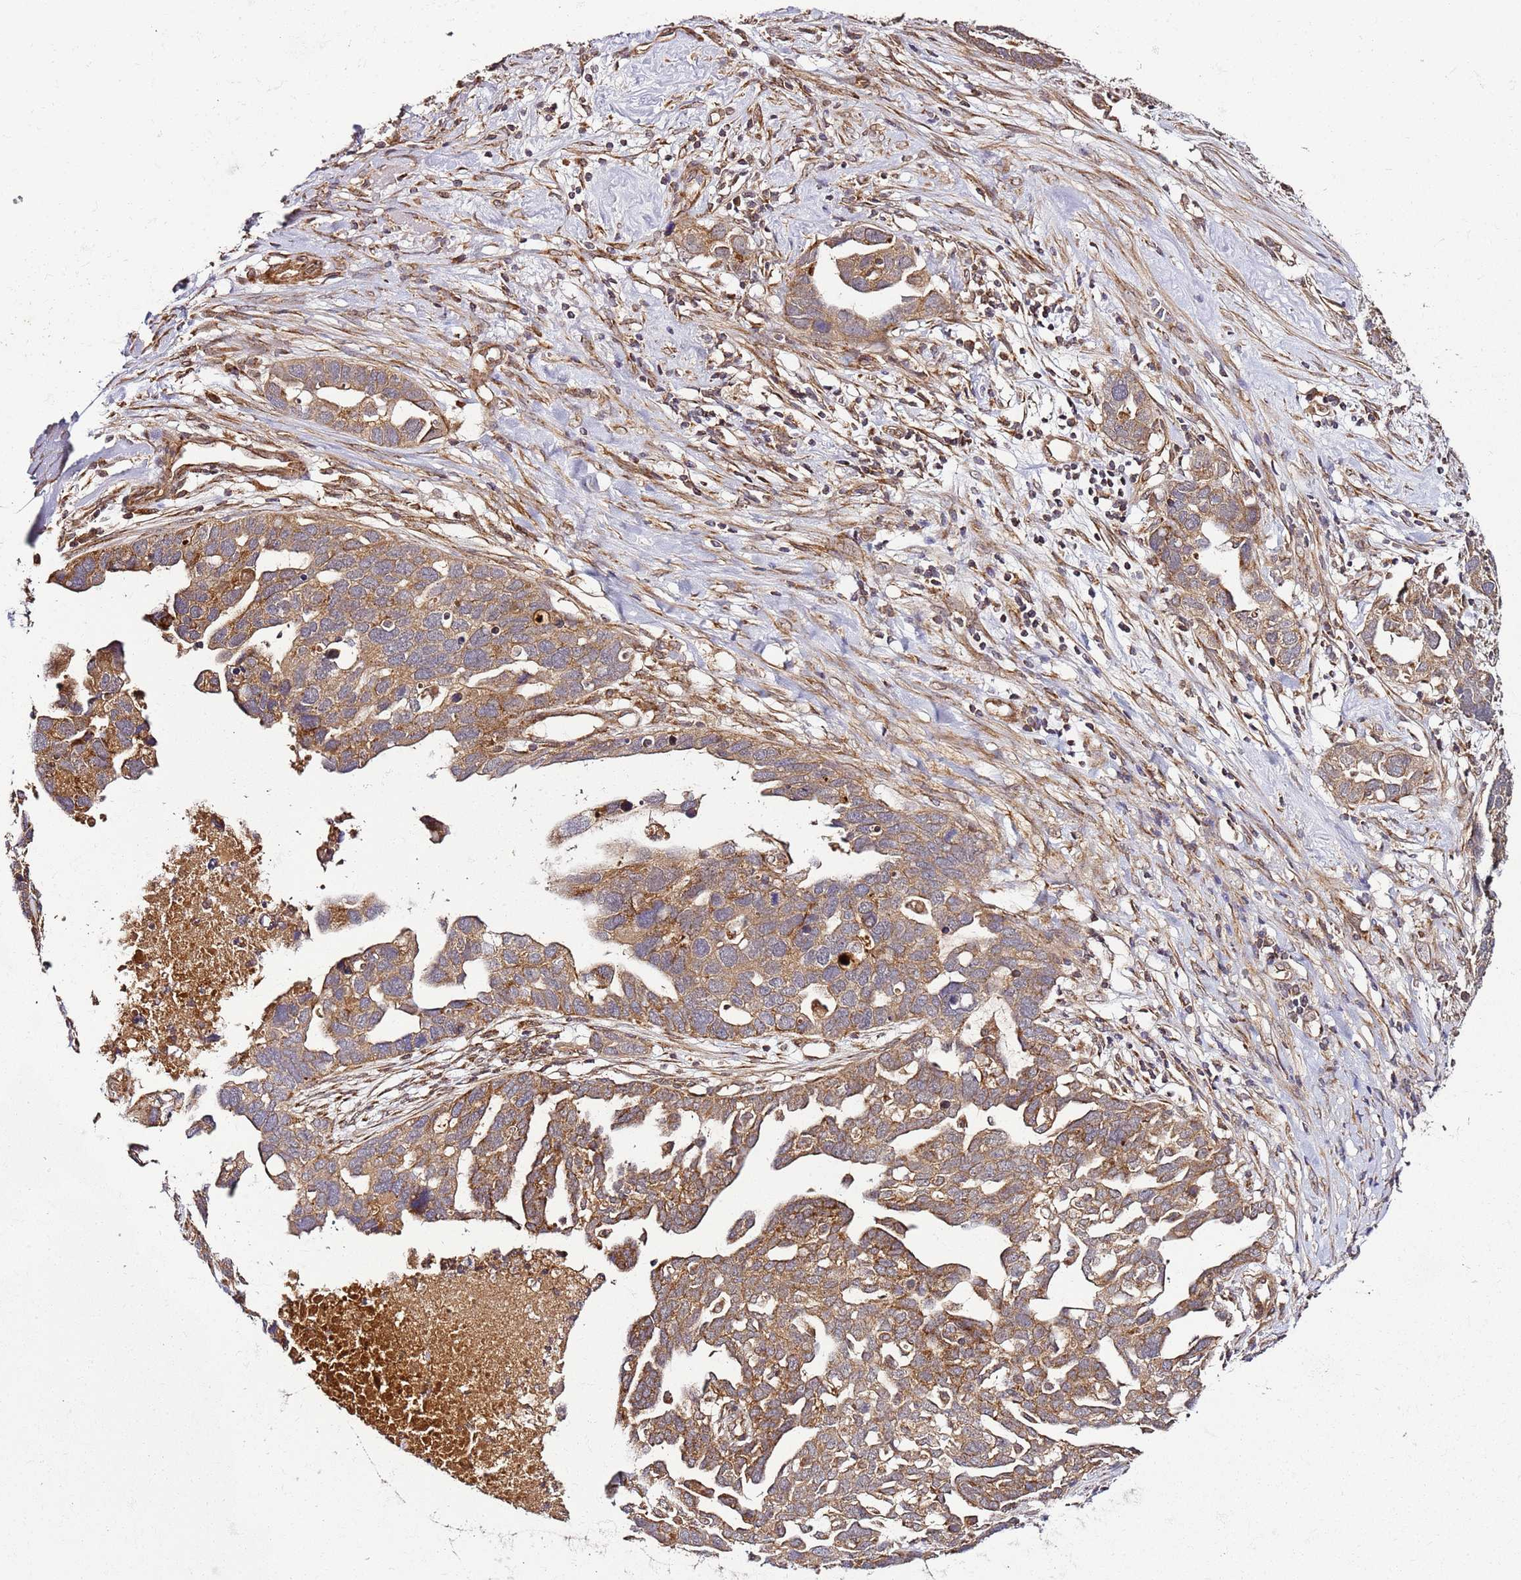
{"staining": {"intensity": "strong", "quantity": ">75%", "location": "cytoplasmic/membranous"}, "tissue": "ovarian cancer", "cell_type": "Tumor cells", "image_type": "cancer", "snomed": [{"axis": "morphology", "description": "Cystadenocarcinoma, serous, NOS"}, {"axis": "topography", "description": "Ovary"}], "caption": "DAB (3,3'-diaminobenzidine) immunohistochemical staining of human serous cystadenocarcinoma (ovarian) demonstrates strong cytoplasmic/membranous protein expression in approximately >75% of tumor cells.", "gene": "TM2D2", "patient": {"sex": "female", "age": 54}}